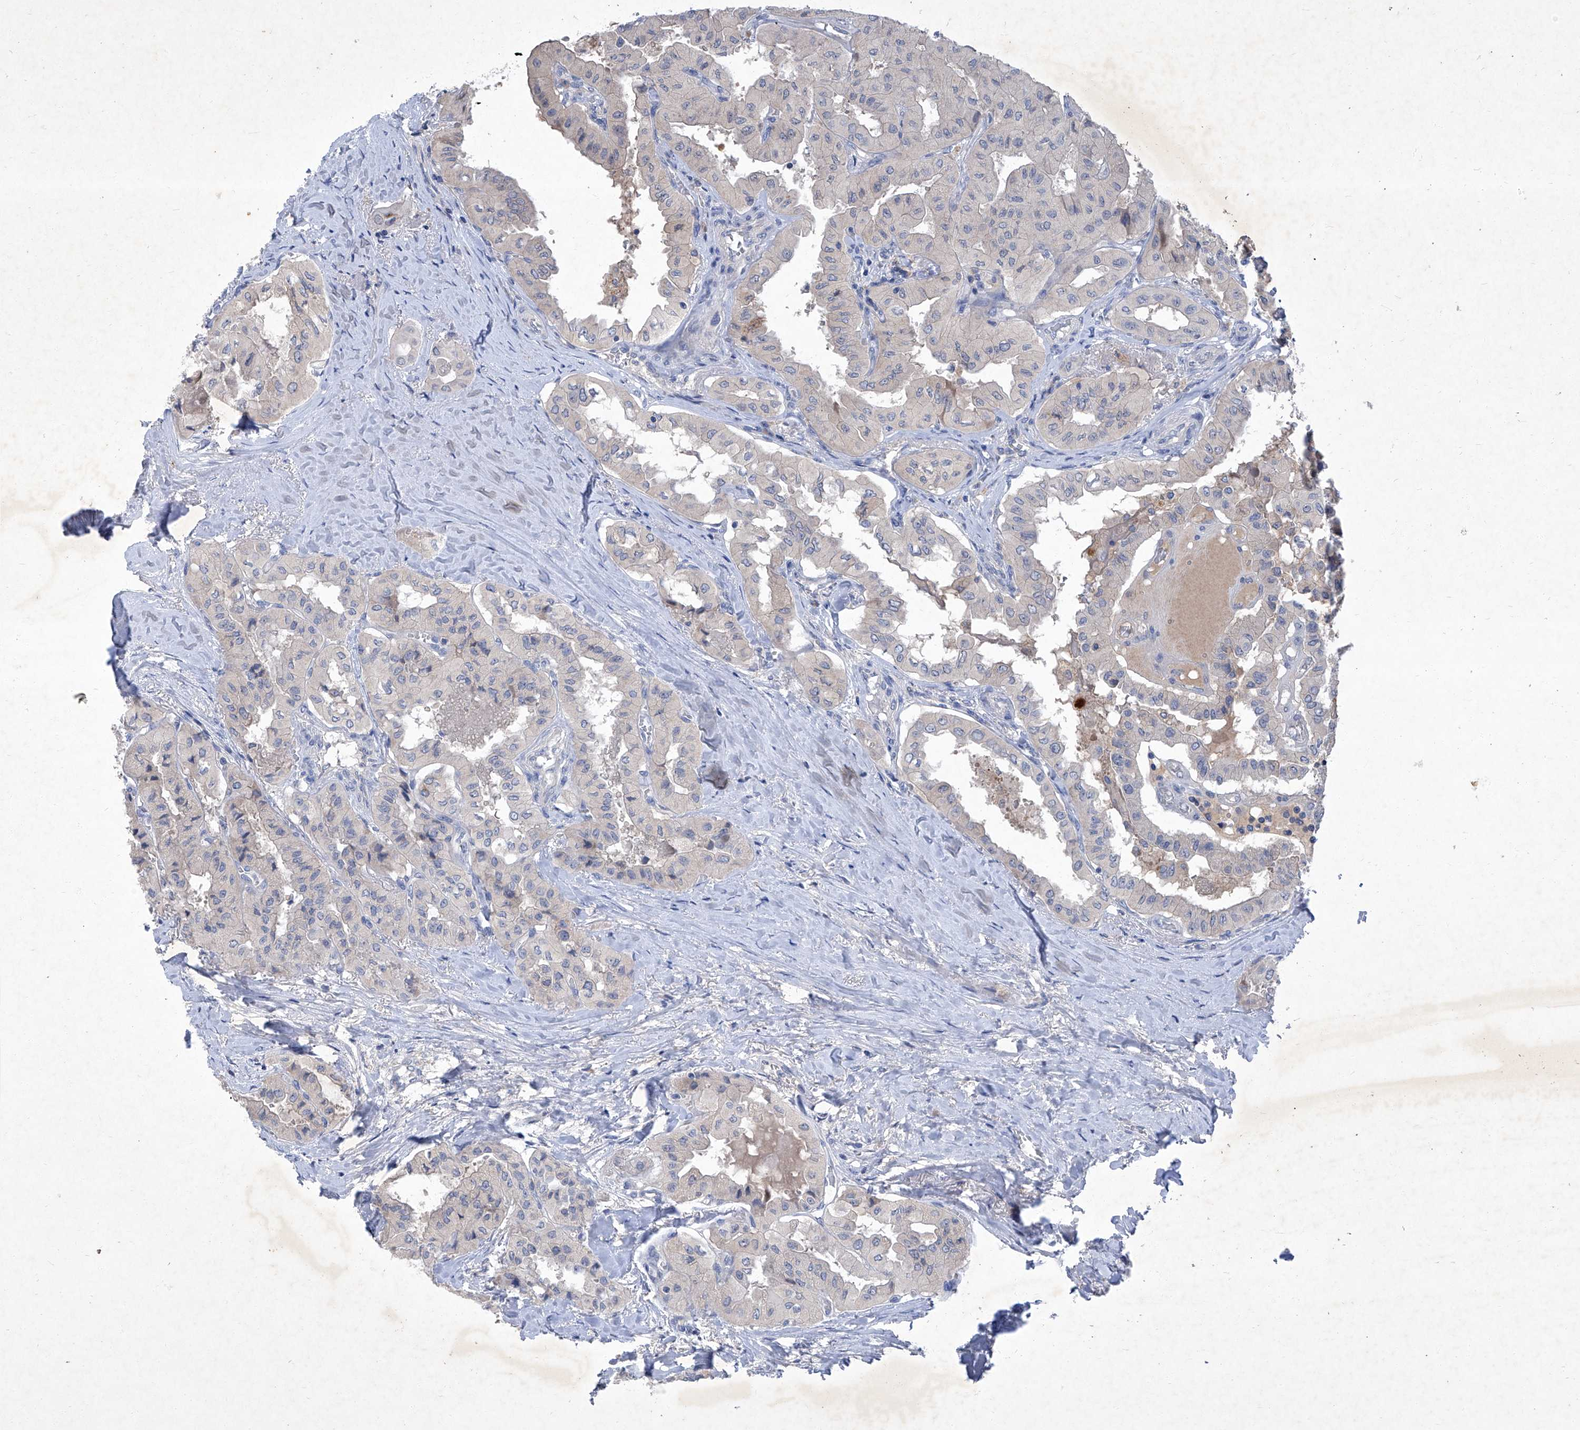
{"staining": {"intensity": "negative", "quantity": "none", "location": "none"}, "tissue": "thyroid cancer", "cell_type": "Tumor cells", "image_type": "cancer", "snomed": [{"axis": "morphology", "description": "Papillary adenocarcinoma, NOS"}, {"axis": "topography", "description": "Thyroid gland"}], "caption": "Tumor cells are negative for protein expression in human thyroid cancer.", "gene": "SBK2", "patient": {"sex": "female", "age": 59}}